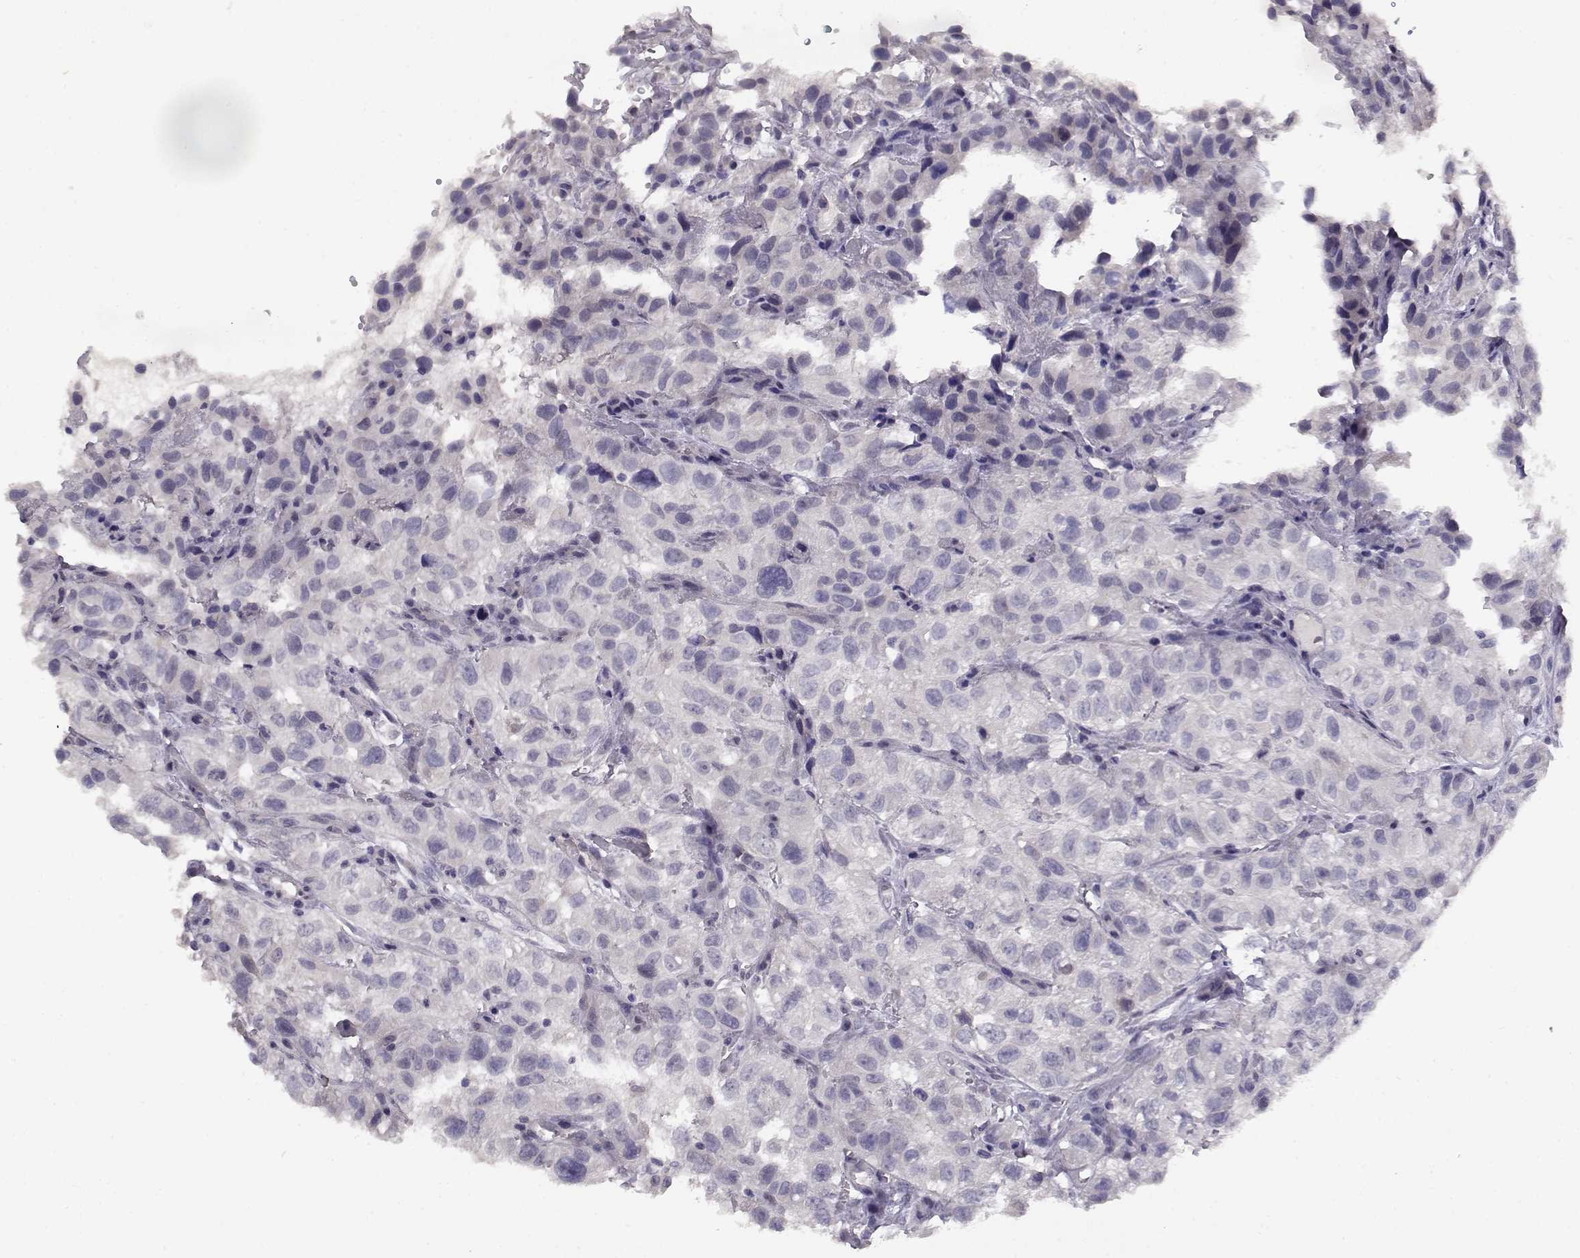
{"staining": {"intensity": "negative", "quantity": "none", "location": "none"}, "tissue": "renal cancer", "cell_type": "Tumor cells", "image_type": "cancer", "snomed": [{"axis": "morphology", "description": "Adenocarcinoma, NOS"}, {"axis": "topography", "description": "Kidney"}], "caption": "A high-resolution image shows immunohistochemistry staining of renal cancer, which reveals no significant positivity in tumor cells.", "gene": "RHOXF2", "patient": {"sex": "male", "age": 64}}